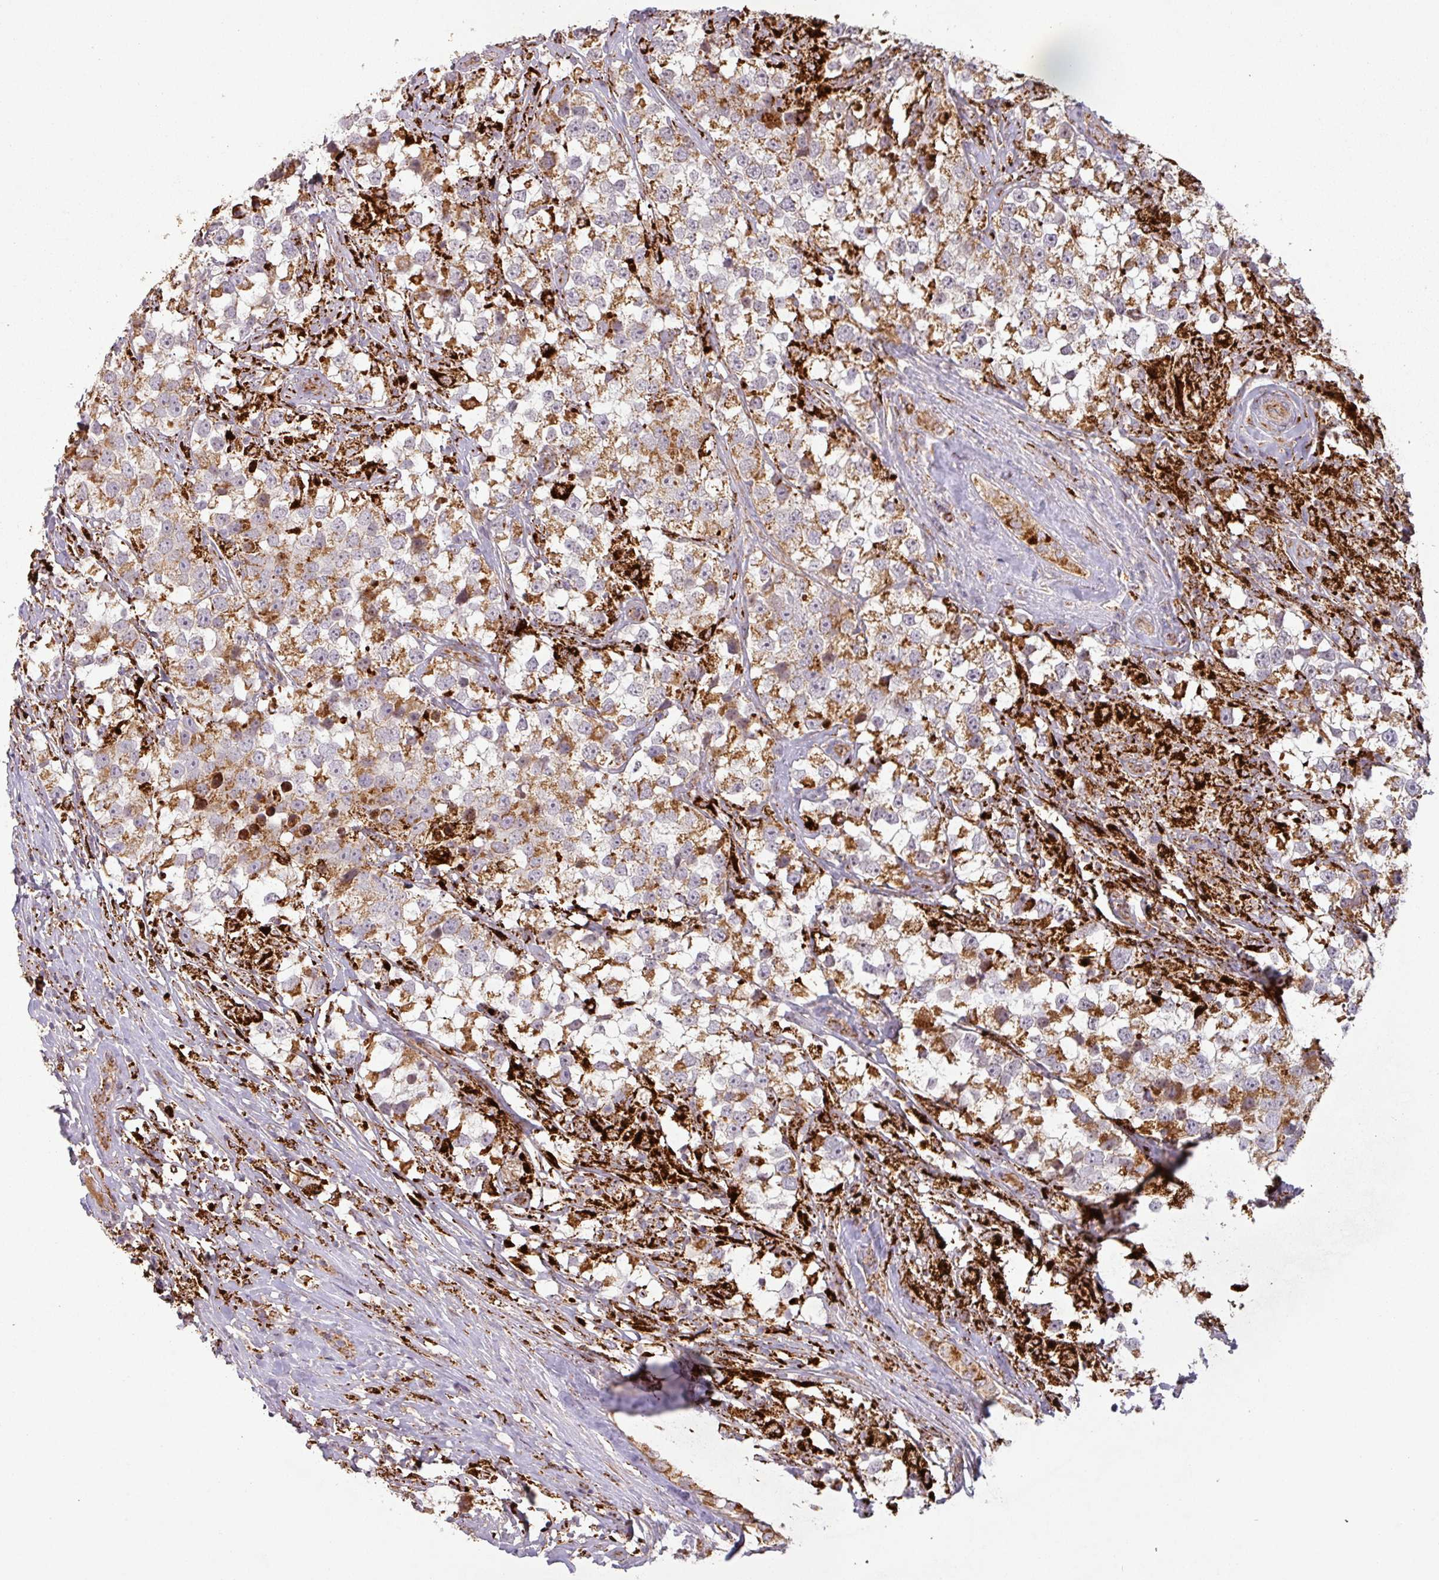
{"staining": {"intensity": "moderate", "quantity": ">75%", "location": "cytoplasmic/membranous"}, "tissue": "testis cancer", "cell_type": "Tumor cells", "image_type": "cancer", "snomed": [{"axis": "morphology", "description": "Seminoma, NOS"}, {"axis": "topography", "description": "Testis"}], "caption": "A high-resolution image shows immunohistochemistry staining of testis cancer (seminoma), which displays moderate cytoplasmic/membranous staining in about >75% of tumor cells. (brown staining indicates protein expression, while blue staining denotes nuclei).", "gene": "GPD2", "patient": {"sex": "male", "age": 46}}